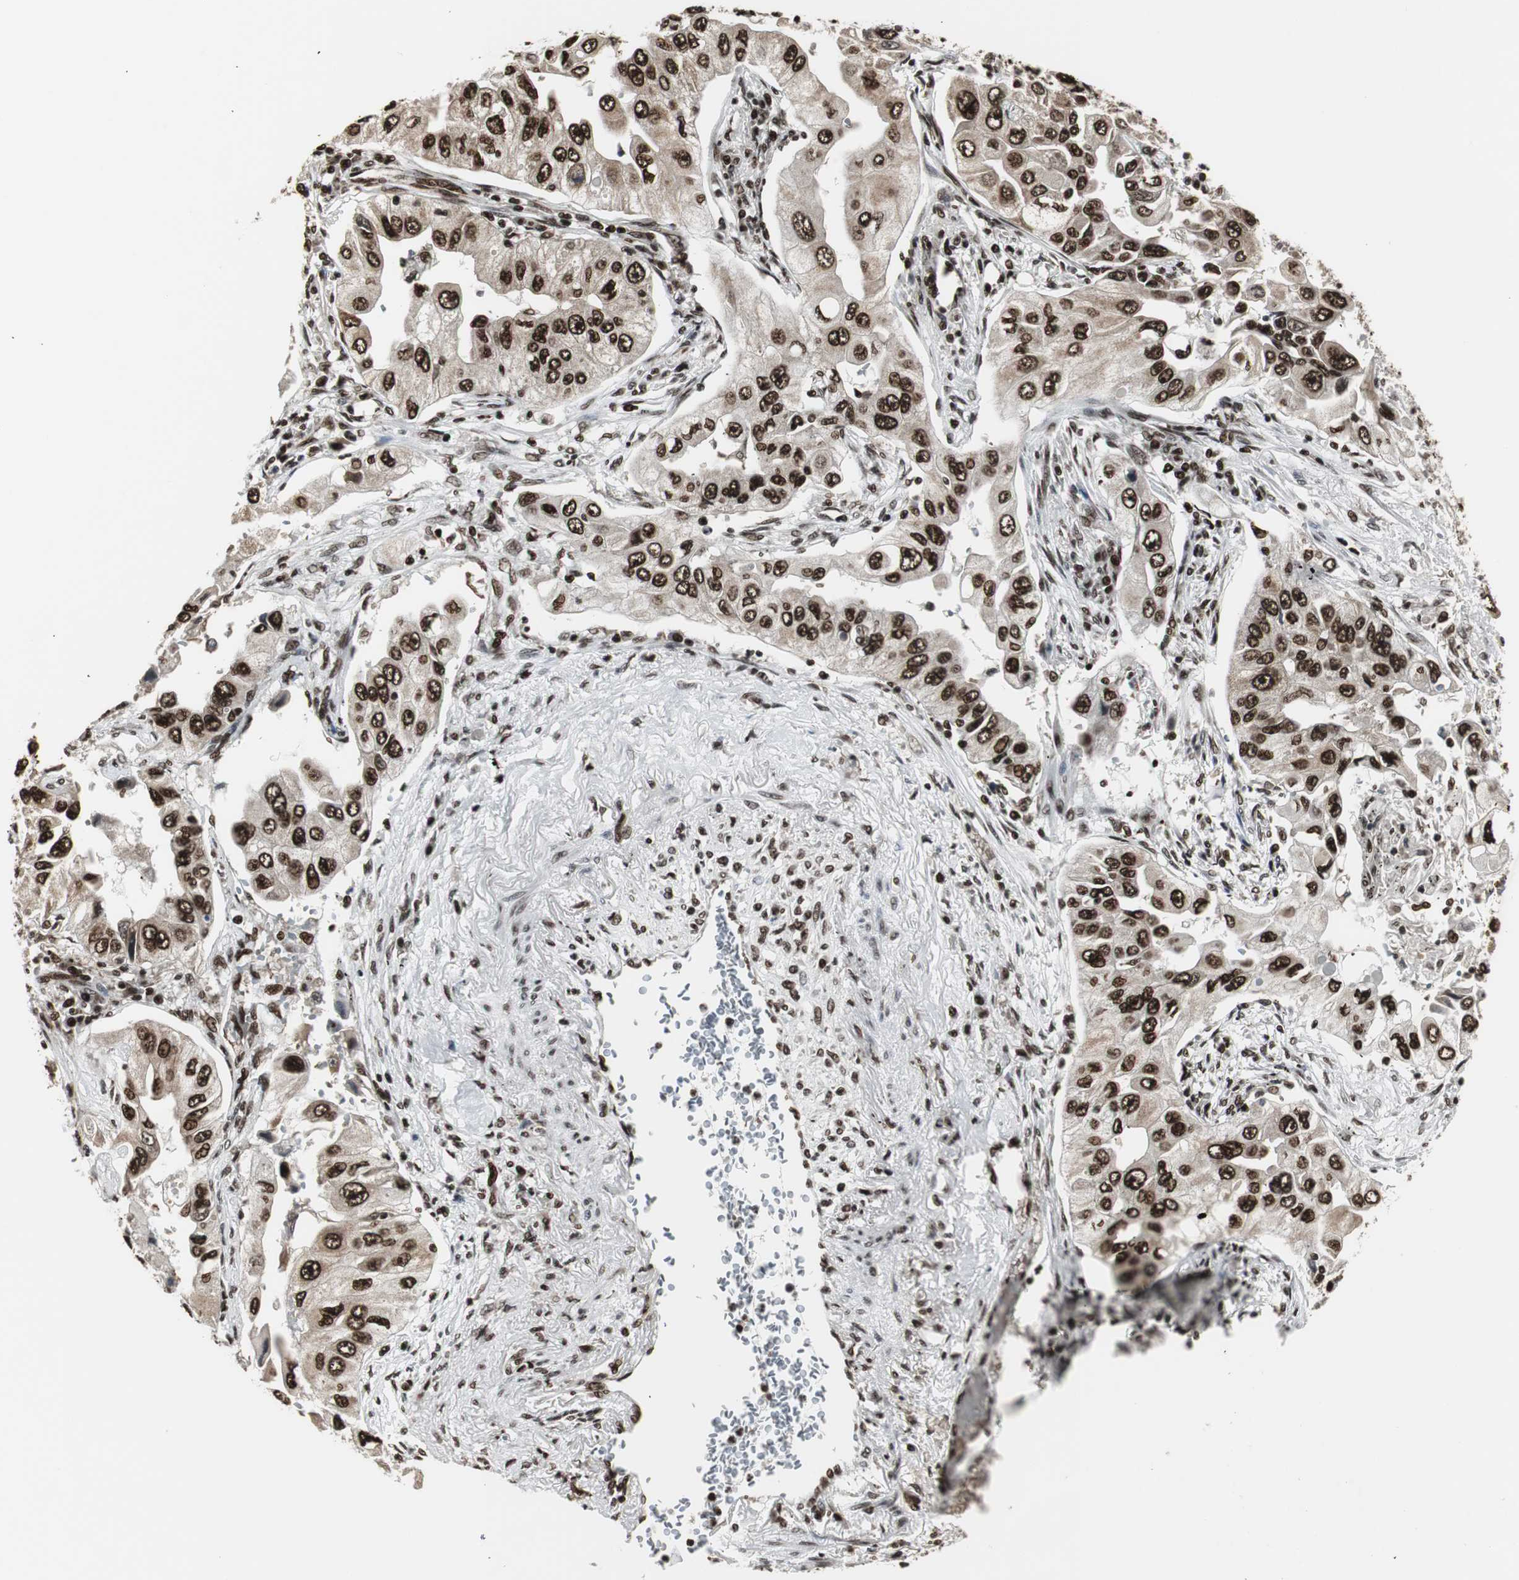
{"staining": {"intensity": "strong", "quantity": ">75%", "location": "nuclear"}, "tissue": "lung cancer", "cell_type": "Tumor cells", "image_type": "cancer", "snomed": [{"axis": "morphology", "description": "Adenocarcinoma, NOS"}, {"axis": "topography", "description": "Lung"}], "caption": "About >75% of tumor cells in lung cancer display strong nuclear protein positivity as visualized by brown immunohistochemical staining.", "gene": "PARN", "patient": {"sex": "male", "age": 84}}